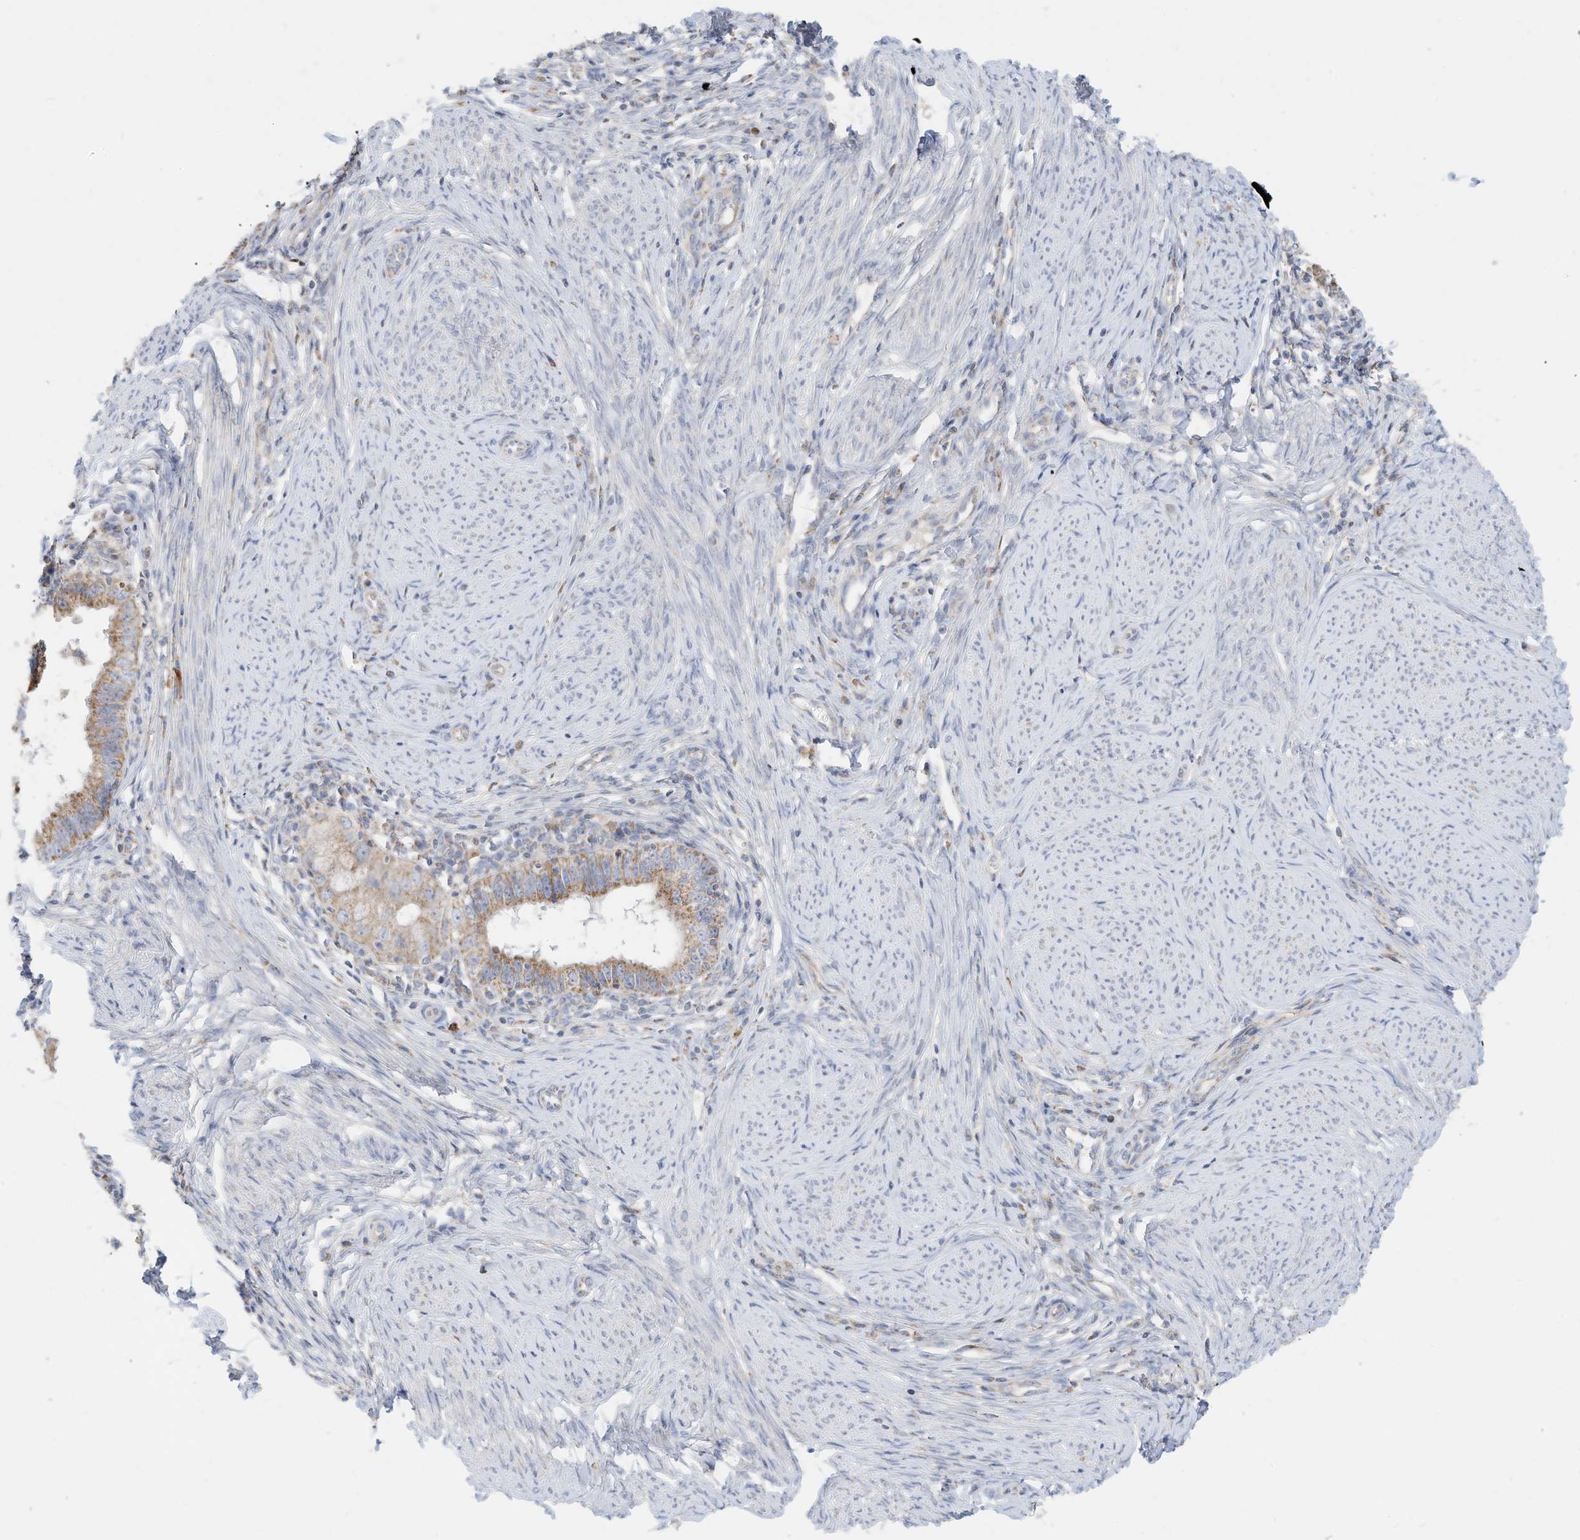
{"staining": {"intensity": "moderate", "quantity": ">75%", "location": "cytoplasmic/membranous"}, "tissue": "cervical cancer", "cell_type": "Tumor cells", "image_type": "cancer", "snomed": [{"axis": "morphology", "description": "Adenocarcinoma, NOS"}, {"axis": "topography", "description": "Cervix"}], "caption": "Cervical adenocarcinoma tissue shows moderate cytoplasmic/membranous expression in approximately >75% of tumor cells, visualized by immunohistochemistry.", "gene": "RHOH", "patient": {"sex": "female", "age": 36}}